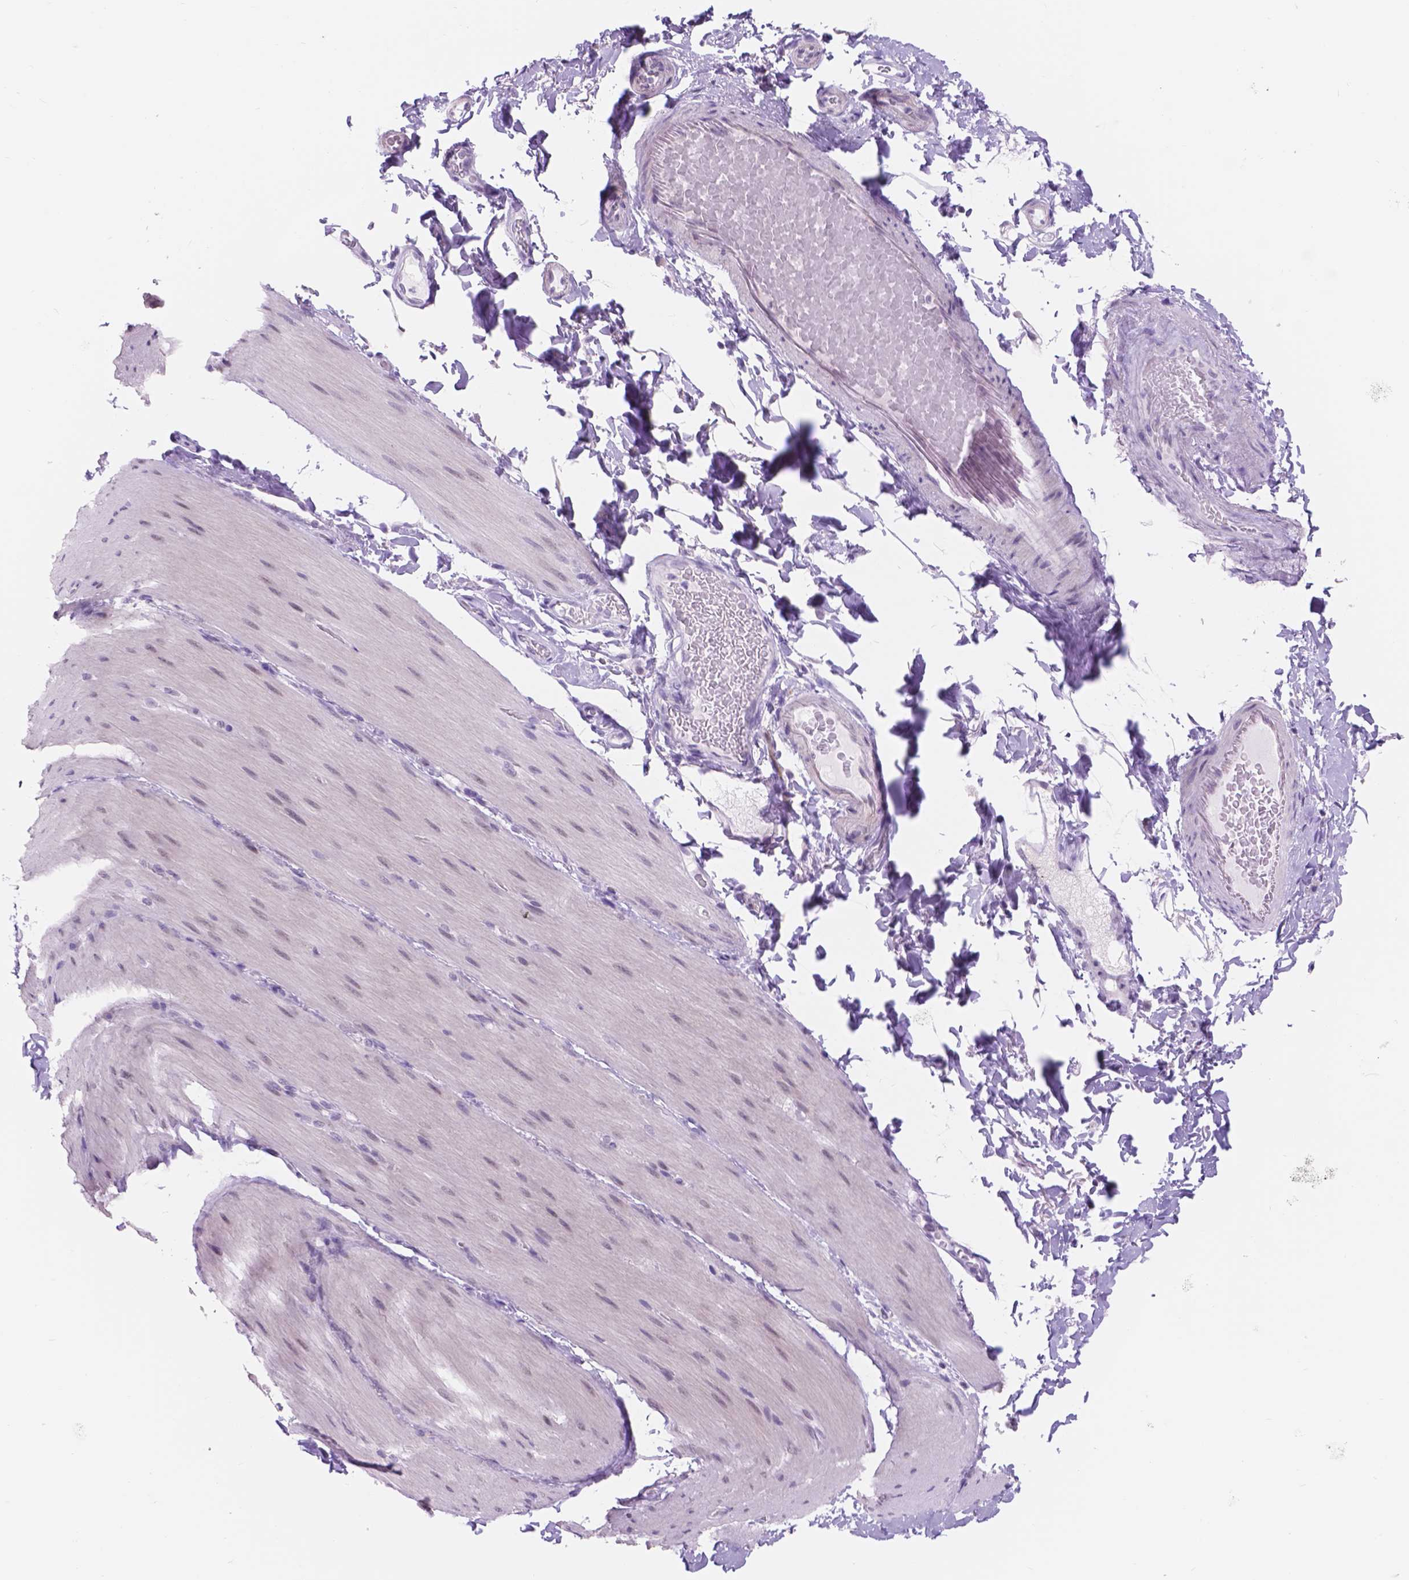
{"staining": {"intensity": "negative", "quantity": "none", "location": "none"}, "tissue": "smooth muscle", "cell_type": "Smooth muscle cells", "image_type": "normal", "snomed": [{"axis": "morphology", "description": "Normal tissue, NOS"}, {"axis": "topography", "description": "Smooth muscle"}, {"axis": "topography", "description": "Colon"}], "caption": "DAB immunohistochemical staining of normal human smooth muscle exhibits no significant expression in smooth muscle cells.", "gene": "DCC", "patient": {"sex": "male", "age": 73}}